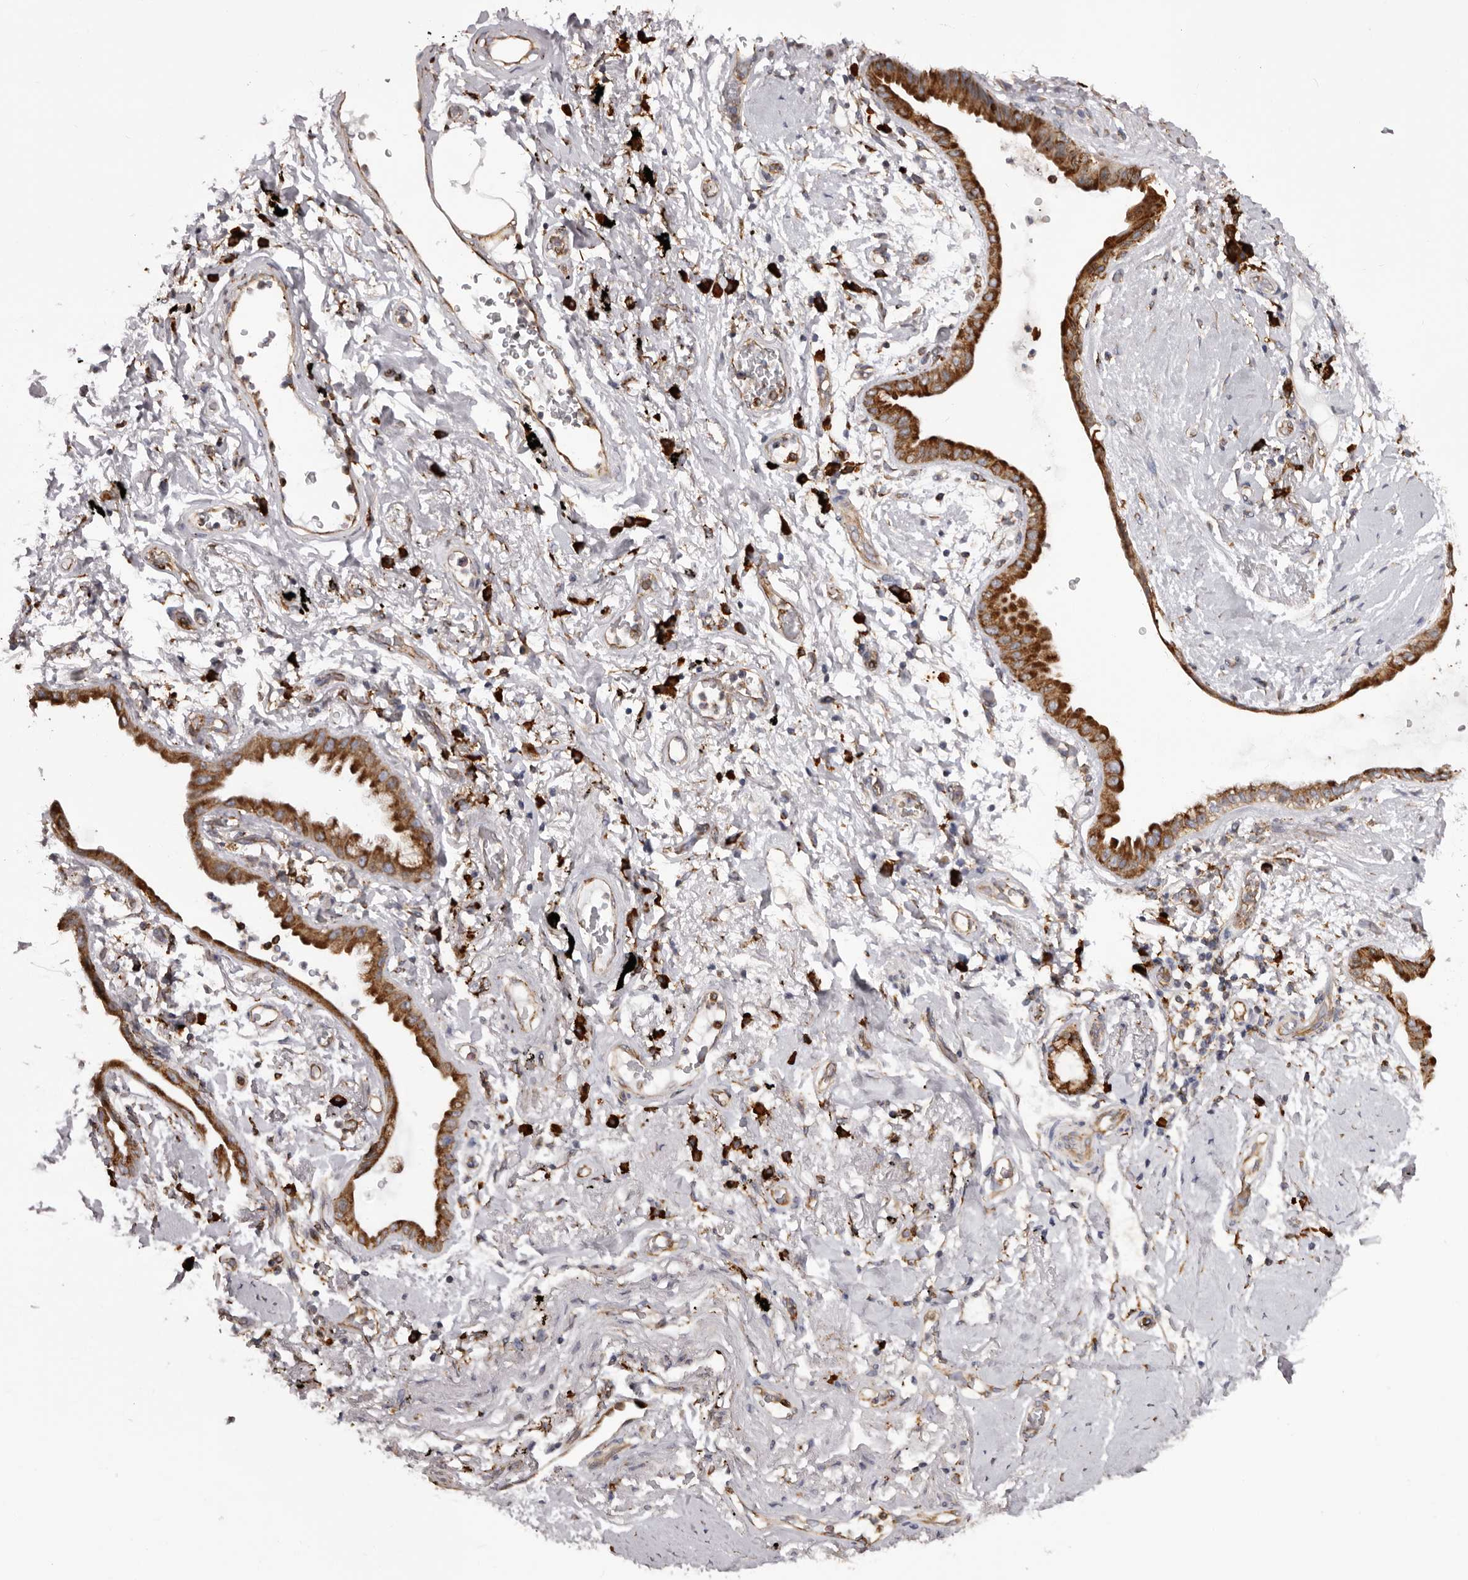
{"staining": {"intensity": "strong", "quantity": ">75%", "location": "cytoplasmic/membranous"}, "tissue": "lung cancer", "cell_type": "Tumor cells", "image_type": "cancer", "snomed": [{"axis": "morphology", "description": "Adenocarcinoma, NOS"}, {"axis": "topography", "description": "Lung"}], "caption": "Immunohistochemistry image of lung cancer (adenocarcinoma) stained for a protein (brown), which displays high levels of strong cytoplasmic/membranous positivity in about >75% of tumor cells.", "gene": "QRSL1", "patient": {"sex": "female", "age": 70}}